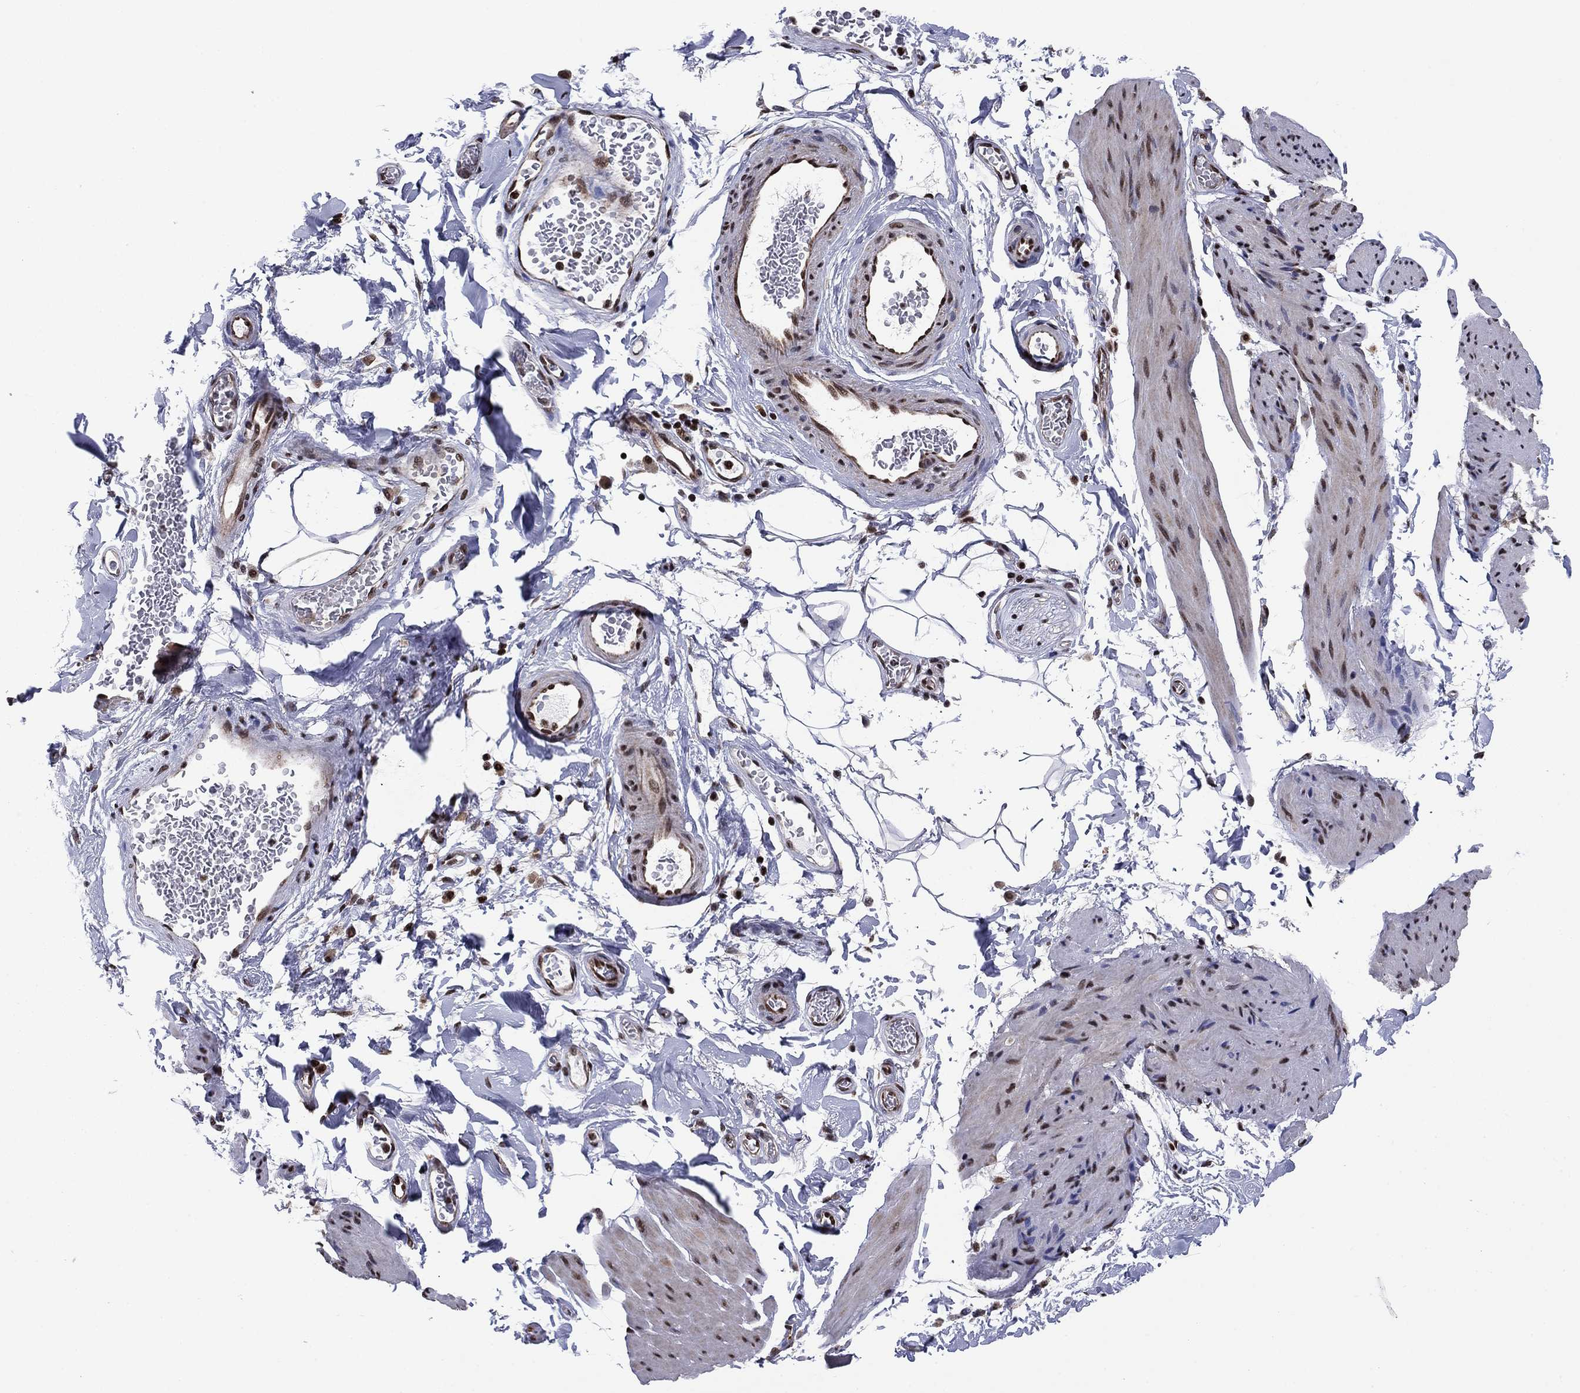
{"staining": {"intensity": "moderate", "quantity": "<25%", "location": "nuclear"}, "tissue": "smooth muscle", "cell_type": "Smooth muscle cells", "image_type": "normal", "snomed": [{"axis": "morphology", "description": "Normal tissue, NOS"}, {"axis": "topography", "description": "Adipose tissue"}, {"axis": "topography", "description": "Smooth muscle"}, {"axis": "topography", "description": "Peripheral nerve tissue"}], "caption": "Protein expression analysis of normal human smooth muscle reveals moderate nuclear expression in about <25% of smooth muscle cells. The protein of interest is stained brown, and the nuclei are stained in blue (DAB (3,3'-diaminobenzidine) IHC with brightfield microscopy, high magnification).", "gene": "N4BP2", "patient": {"sex": "male", "age": 83}}